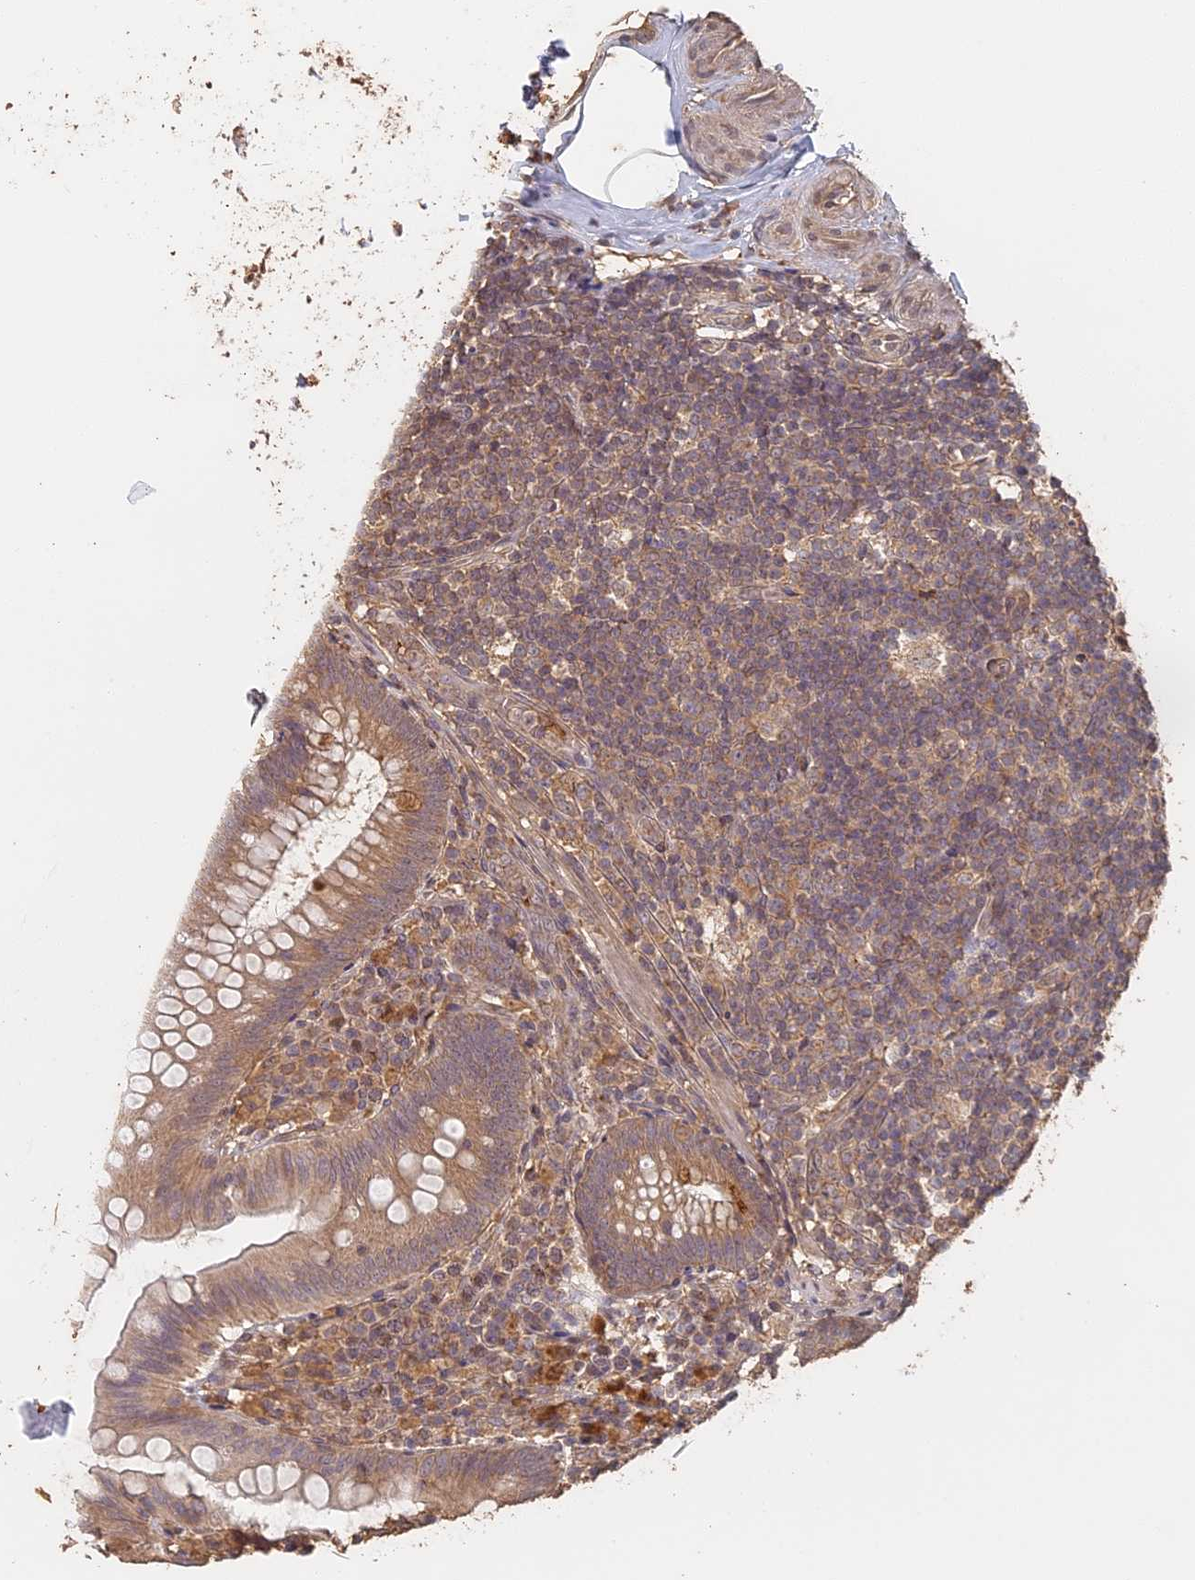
{"staining": {"intensity": "moderate", "quantity": ">75%", "location": "cytoplasmic/membranous"}, "tissue": "appendix", "cell_type": "Glandular cells", "image_type": "normal", "snomed": [{"axis": "morphology", "description": "Normal tissue, NOS"}, {"axis": "topography", "description": "Appendix"}], "caption": "Protein staining displays moderate cytoplasmic/membranous staining in approximately >75% of glandular cells in unremarkable appendix.", "gene": "STX16", "patient": {"sex": "male", "age": 55}}